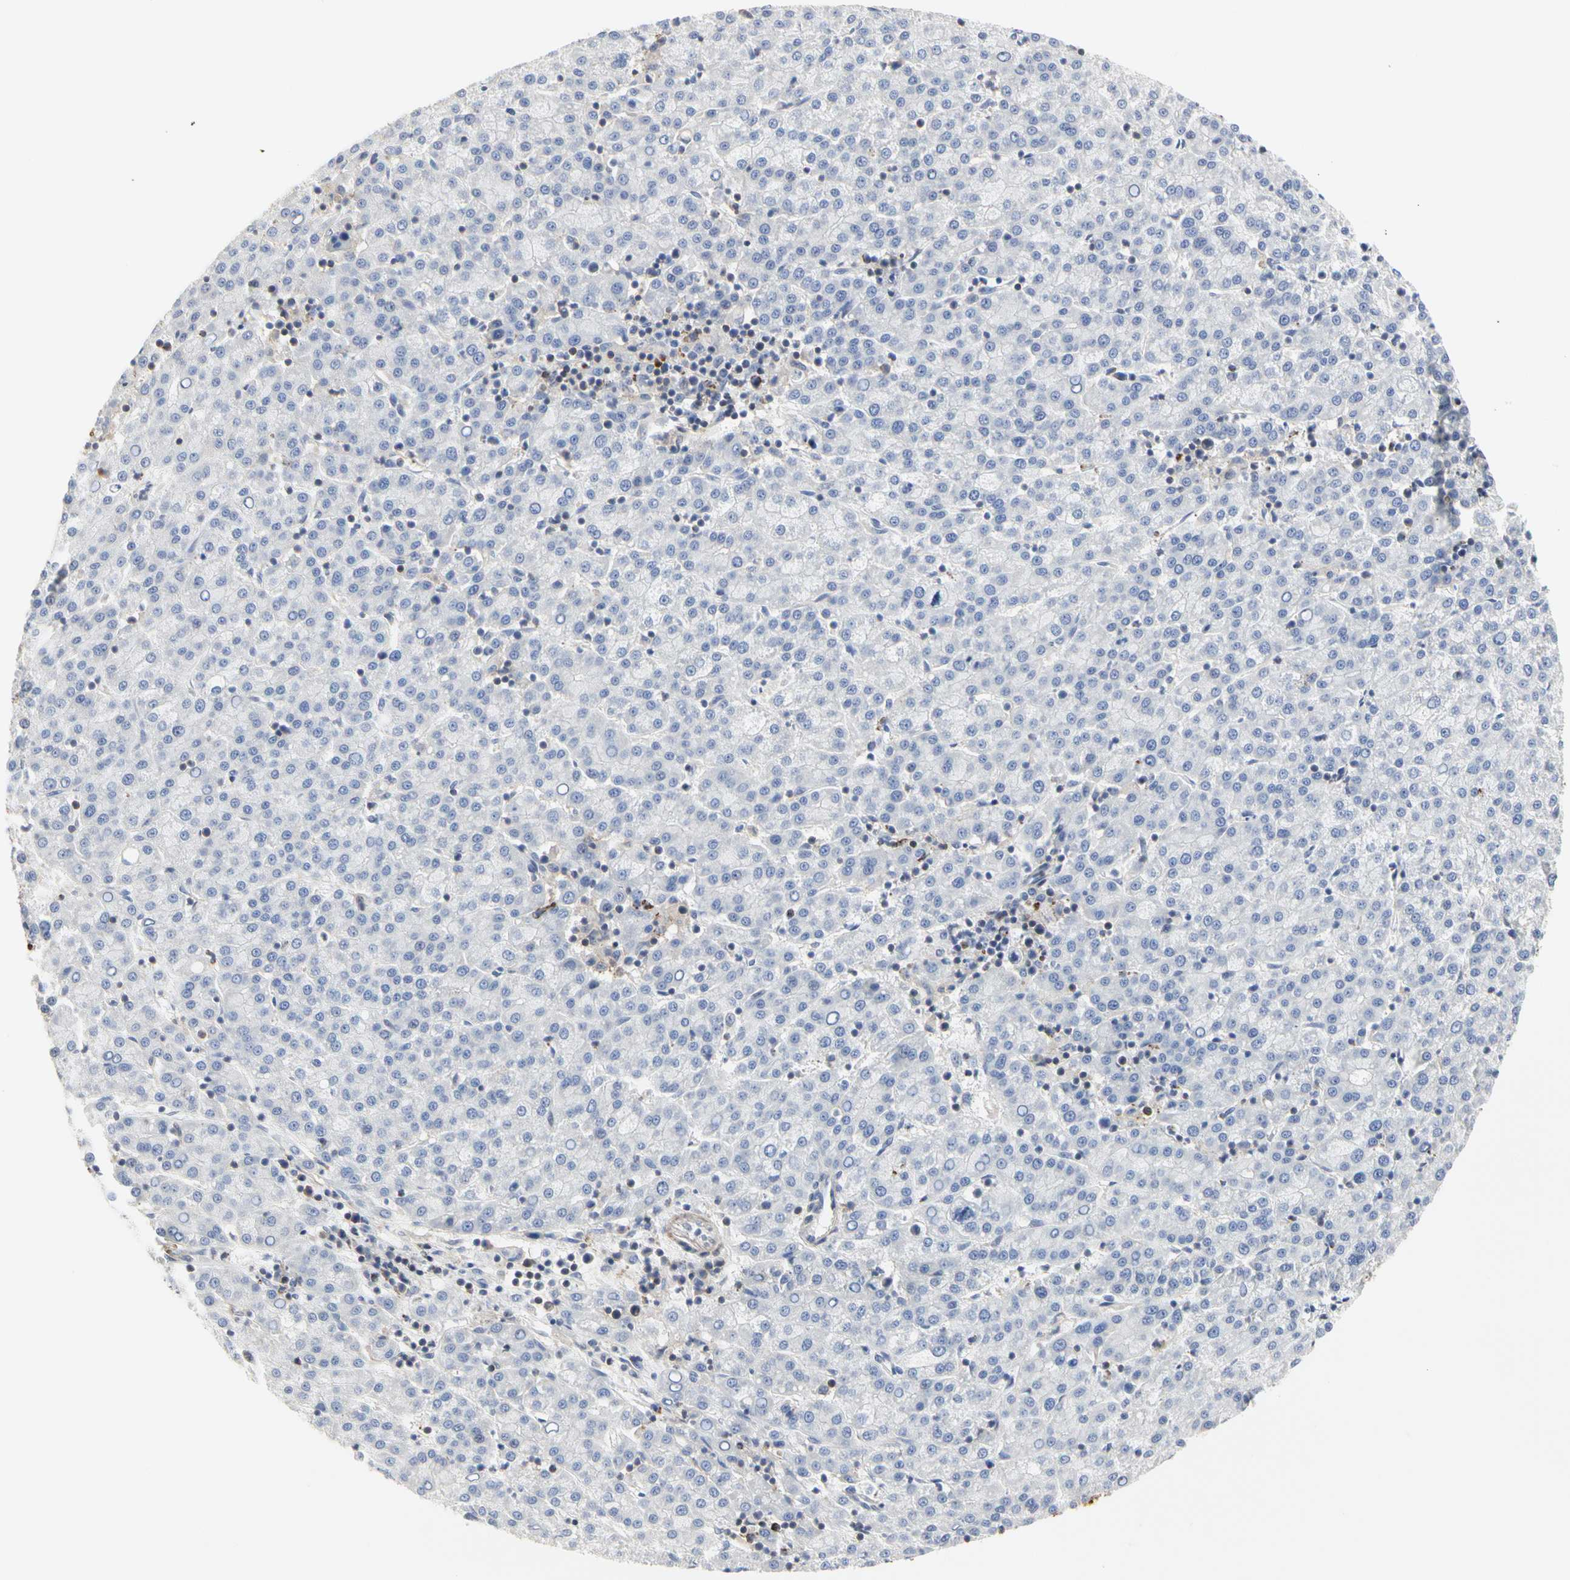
{"staining": {"intensity": "negative", "quantity": "none", "location": "none"}, "tissue": "liver cancer", "cell_type": "Tumor cells", "image_type": "cancer", "snomed": [{"axis": "morphology", "description": "Carcinoma, Hepatocellular, NOS"}, {"axis": "topography", "description": "Liver"}], "caption": "Tumor cells are negative for protein expression in human liver hepatocellular carcinoma. (DAB immunohistochemistry with hematoxylin counter stain).", "gene": "SHANK2", "patient": {"sex": "female", "age": 58}}